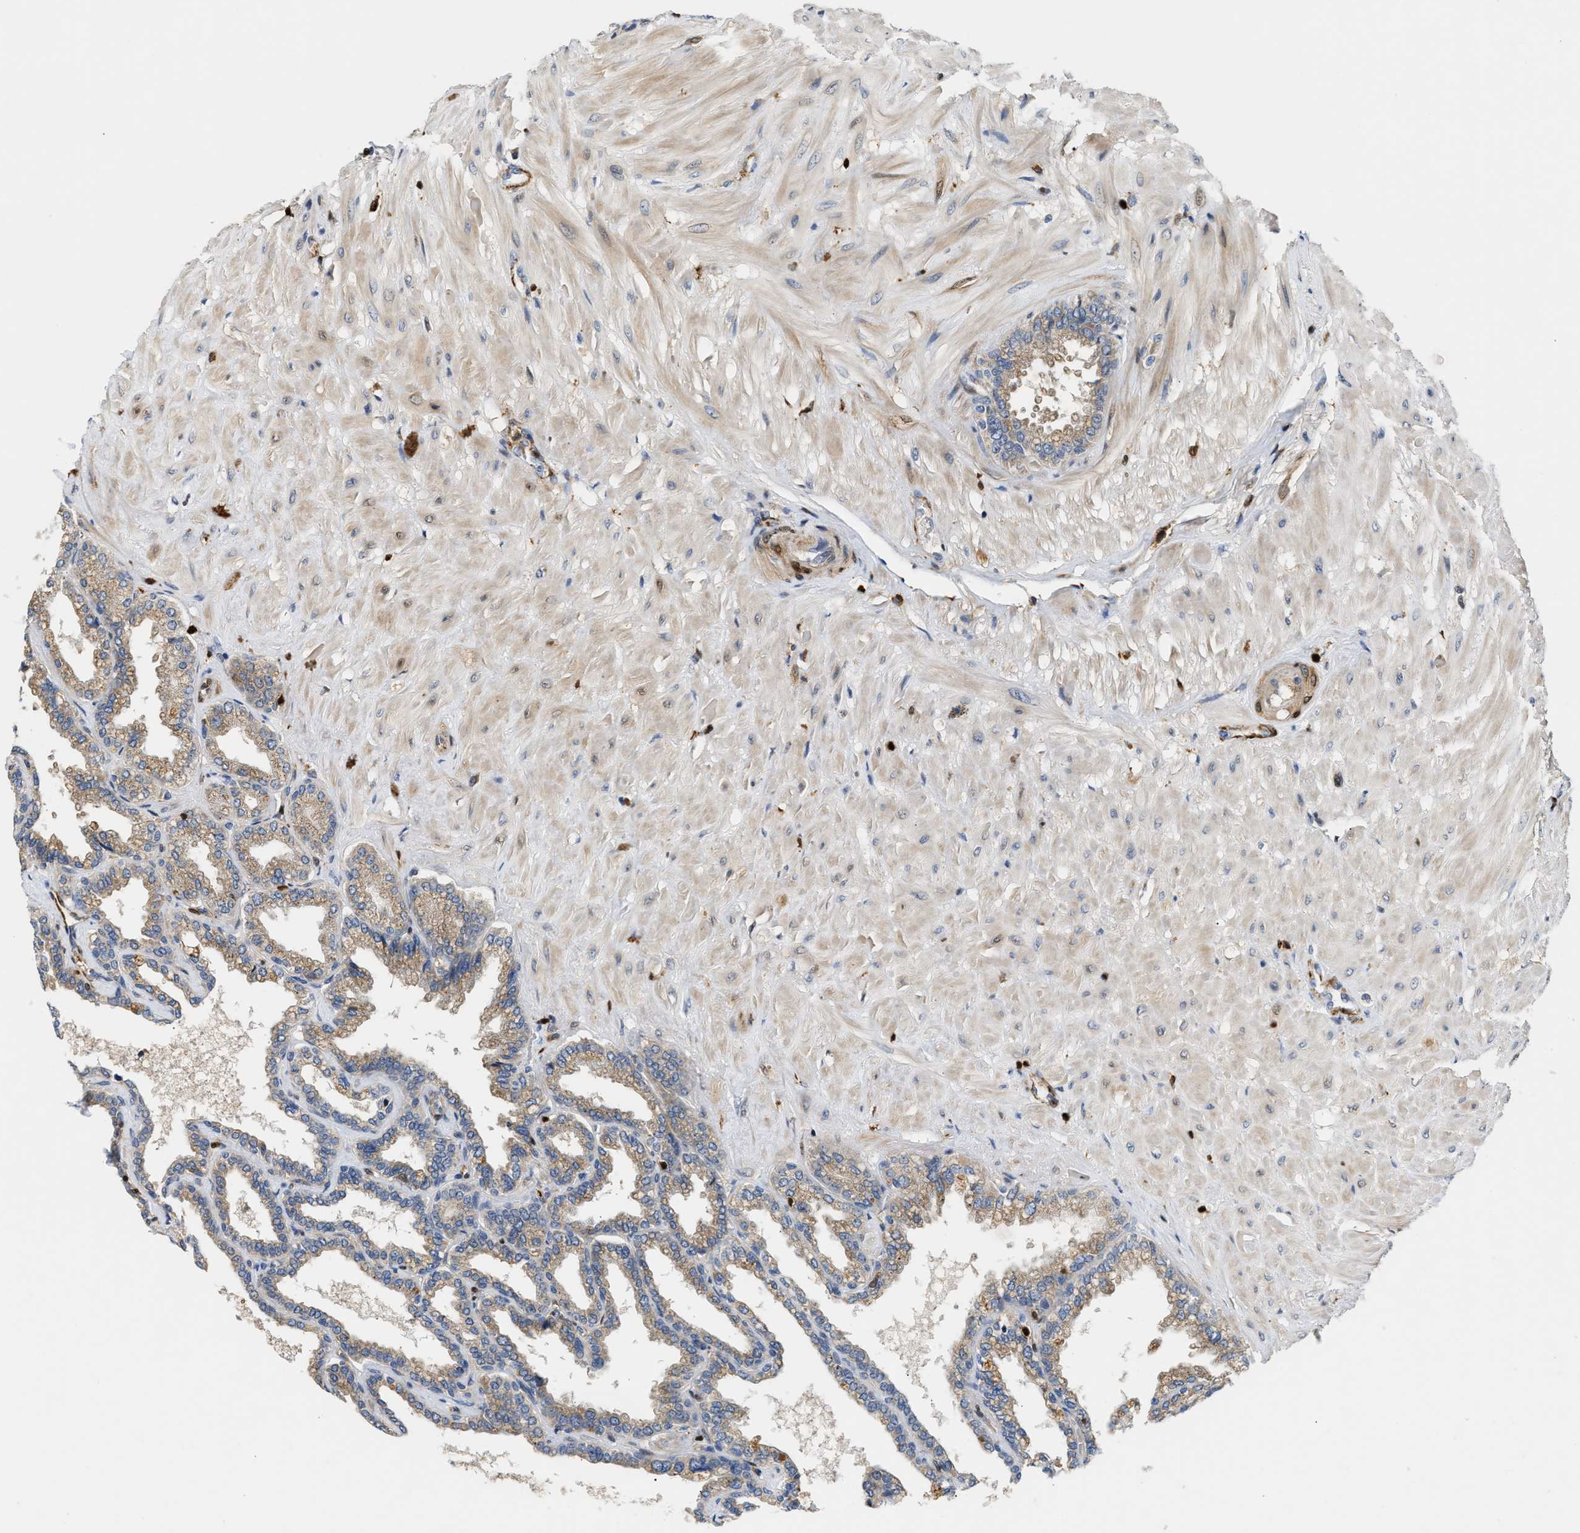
{"staining": {"intensity": "moderate", "quantity": ">75%", "location": "cytoplasmic/membranous"}, "tissue": "seminal vesicle", "cell_type": "Glandular cells", "image_type": "normal", "snomed": [{"axis": "morphology", "description": "Normal tissue, NOS"}, {"axis": "topography", "description": "Seminal veicle"}], "caption": "Human seminal vesicle stained with a protein marker exhibits moderate staining in glandular cells.", "gene": "SLIT2", "patient": {"sex": "male", "age": 46}}